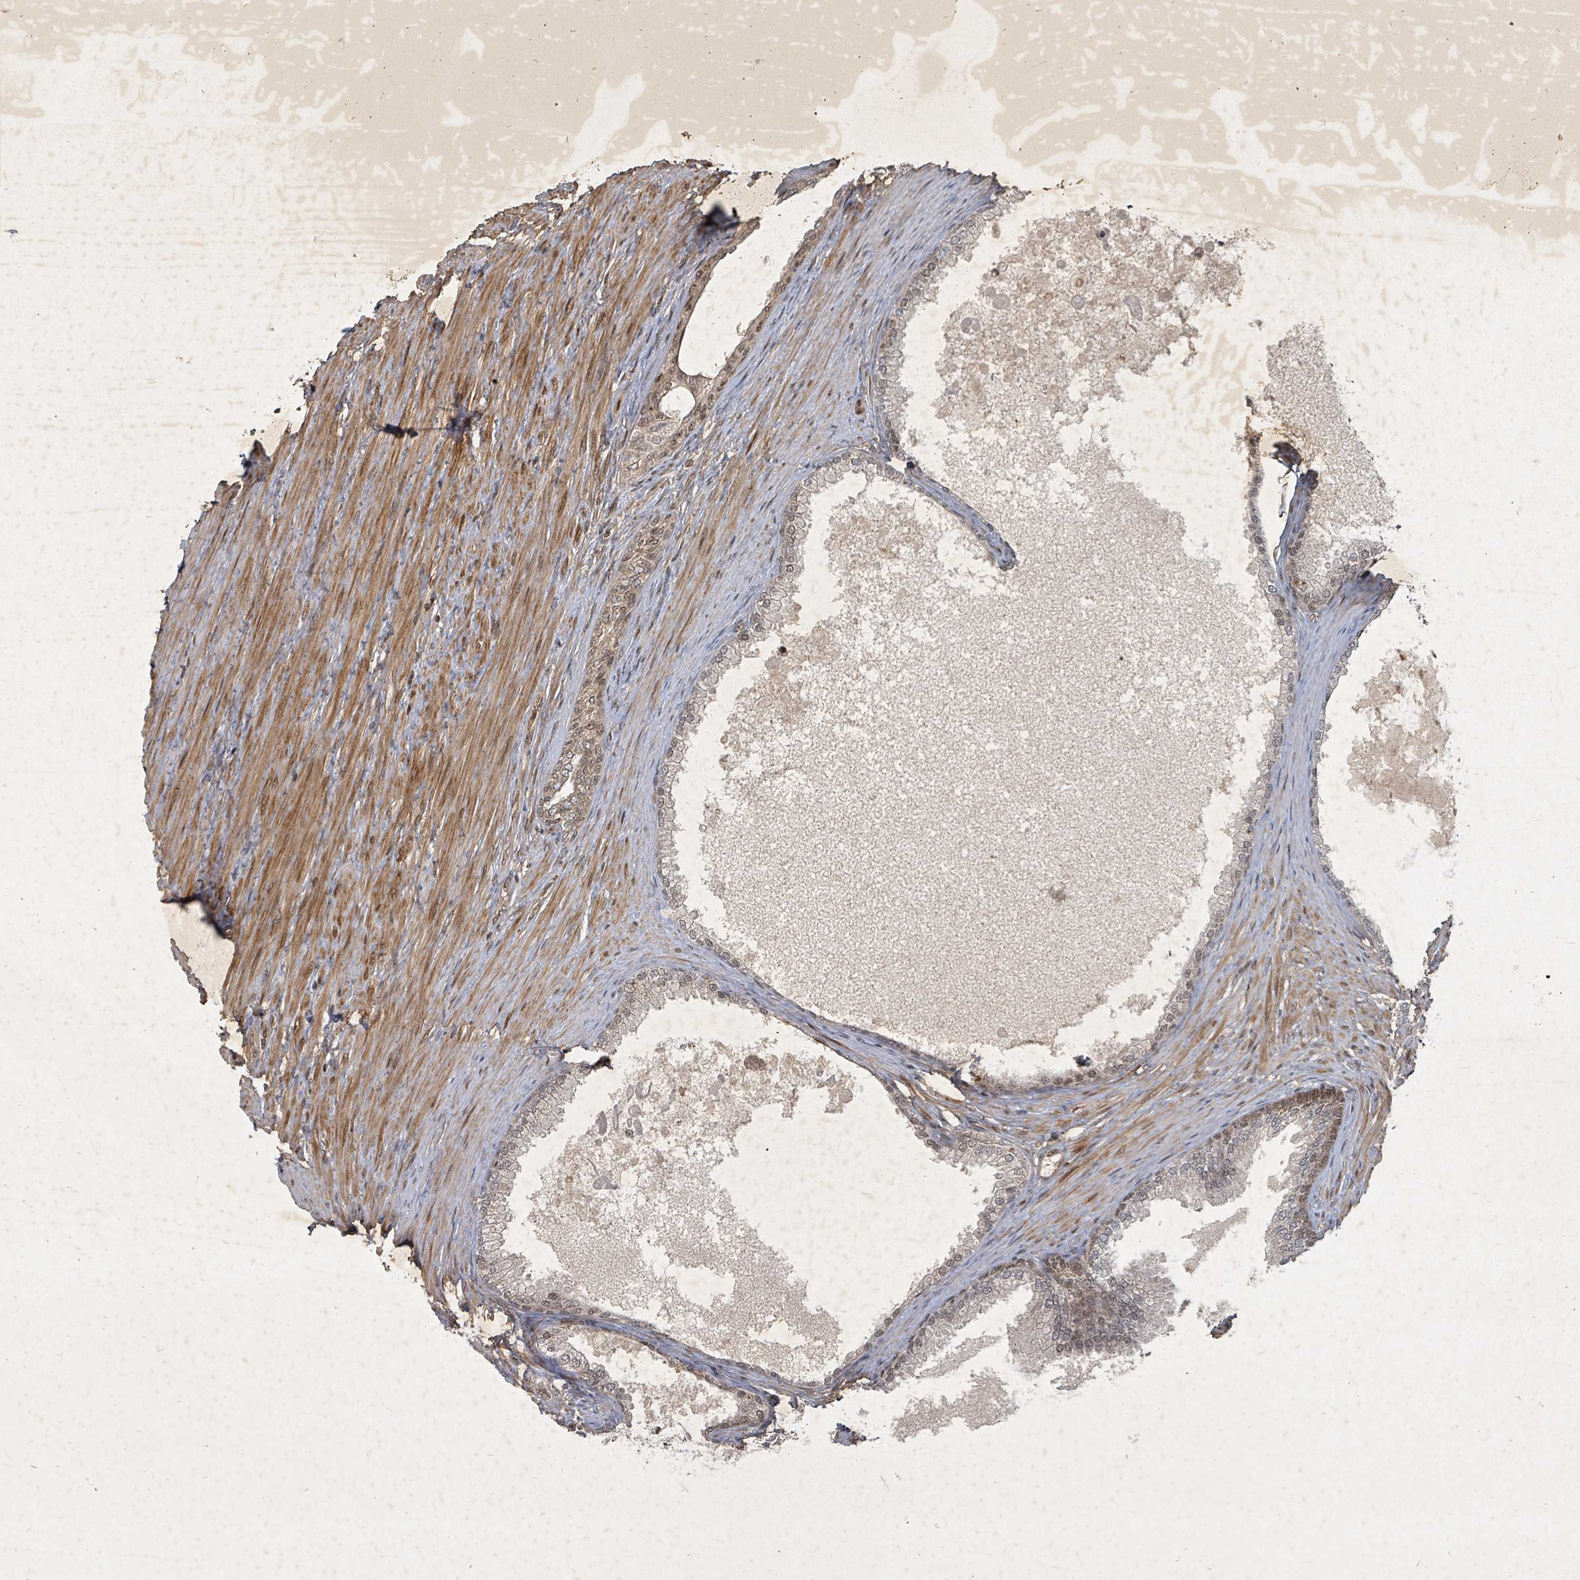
{"staining": {"intensity": "moderate", "quantity": "25%-75%", "location": "cytoplasmic/membranous,nuclear"}, "tissue": "prostate", "cell_type": "Glandular cells", "image_type": "normal", "snomed": [{"axis": "morphology", "description": "Normal tissue, NOS"}, {"axis": "topography", "description": "Prostate"}], "caption": "Immunohistochemical staining of normal human prostate shows medium levels of moderate cytoplasmic/membranous,nuclear expression in about 25%-75% of glandular cells.", "gene": "KDM4E", "patient": {"sex": "male", "age": 76}}